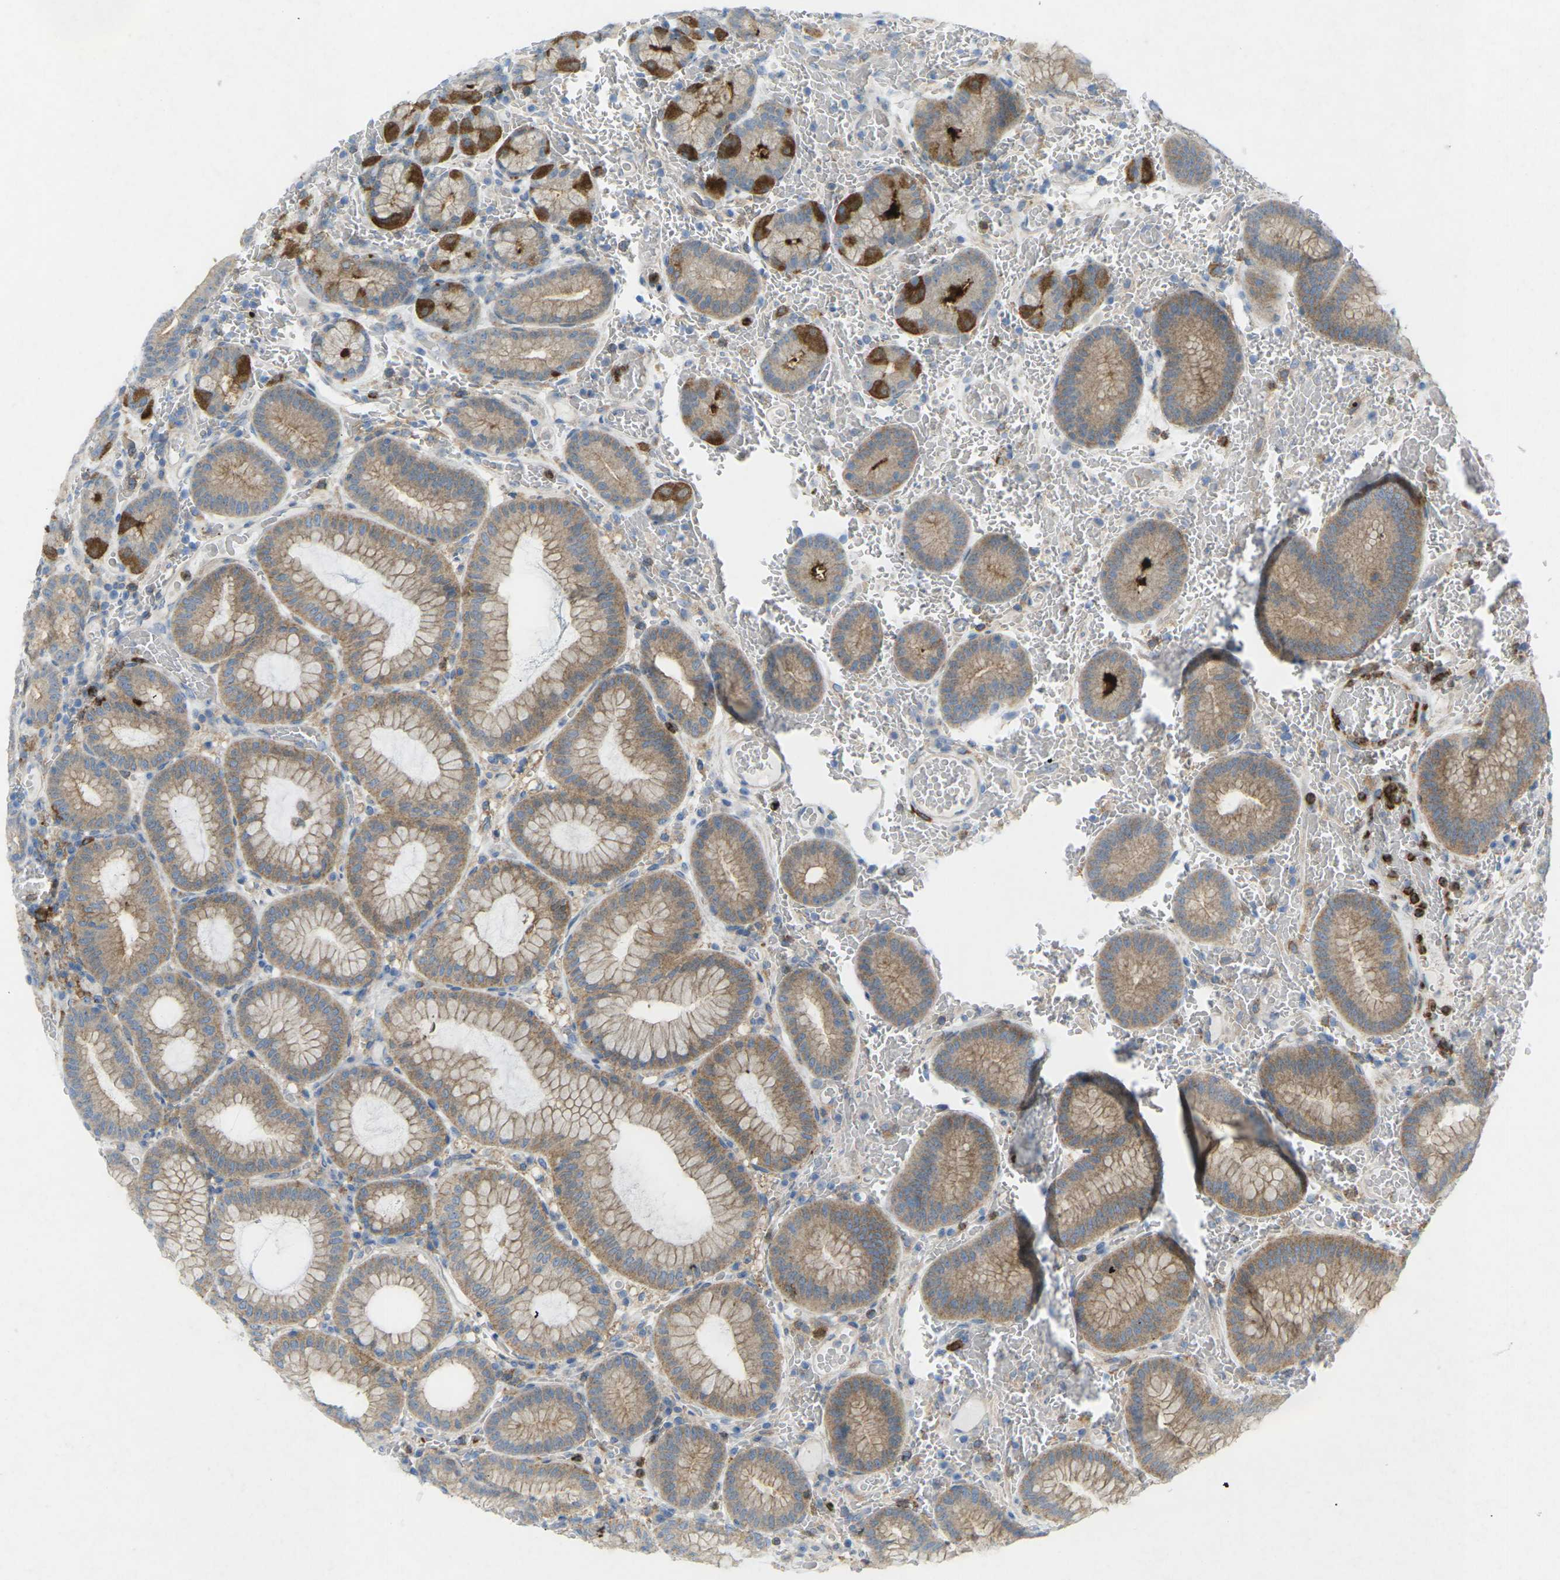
{"staining": {"intensity": "strong", "quantity": ">75%", "location": "cytoplasmic/membranous"}, "tissue": "stomach", "cell_type": "Glandular cells", "image_type": "normal", "snomed": [{"axis": "morphology", "description": "Normal tissue, NOS"}, {"axis": "morphology", "description": "Carcinoid, malignant, NOS"}, {"axis": "topography", "description": "Stomach, upper"}], "caption": "Protein expression analysis of normal stomach displays strong cytoplasmic/membranous positivity in about >75% of glandular cells.", "gene": "STK11", "patient": {"sex": "male", "age": 39}}